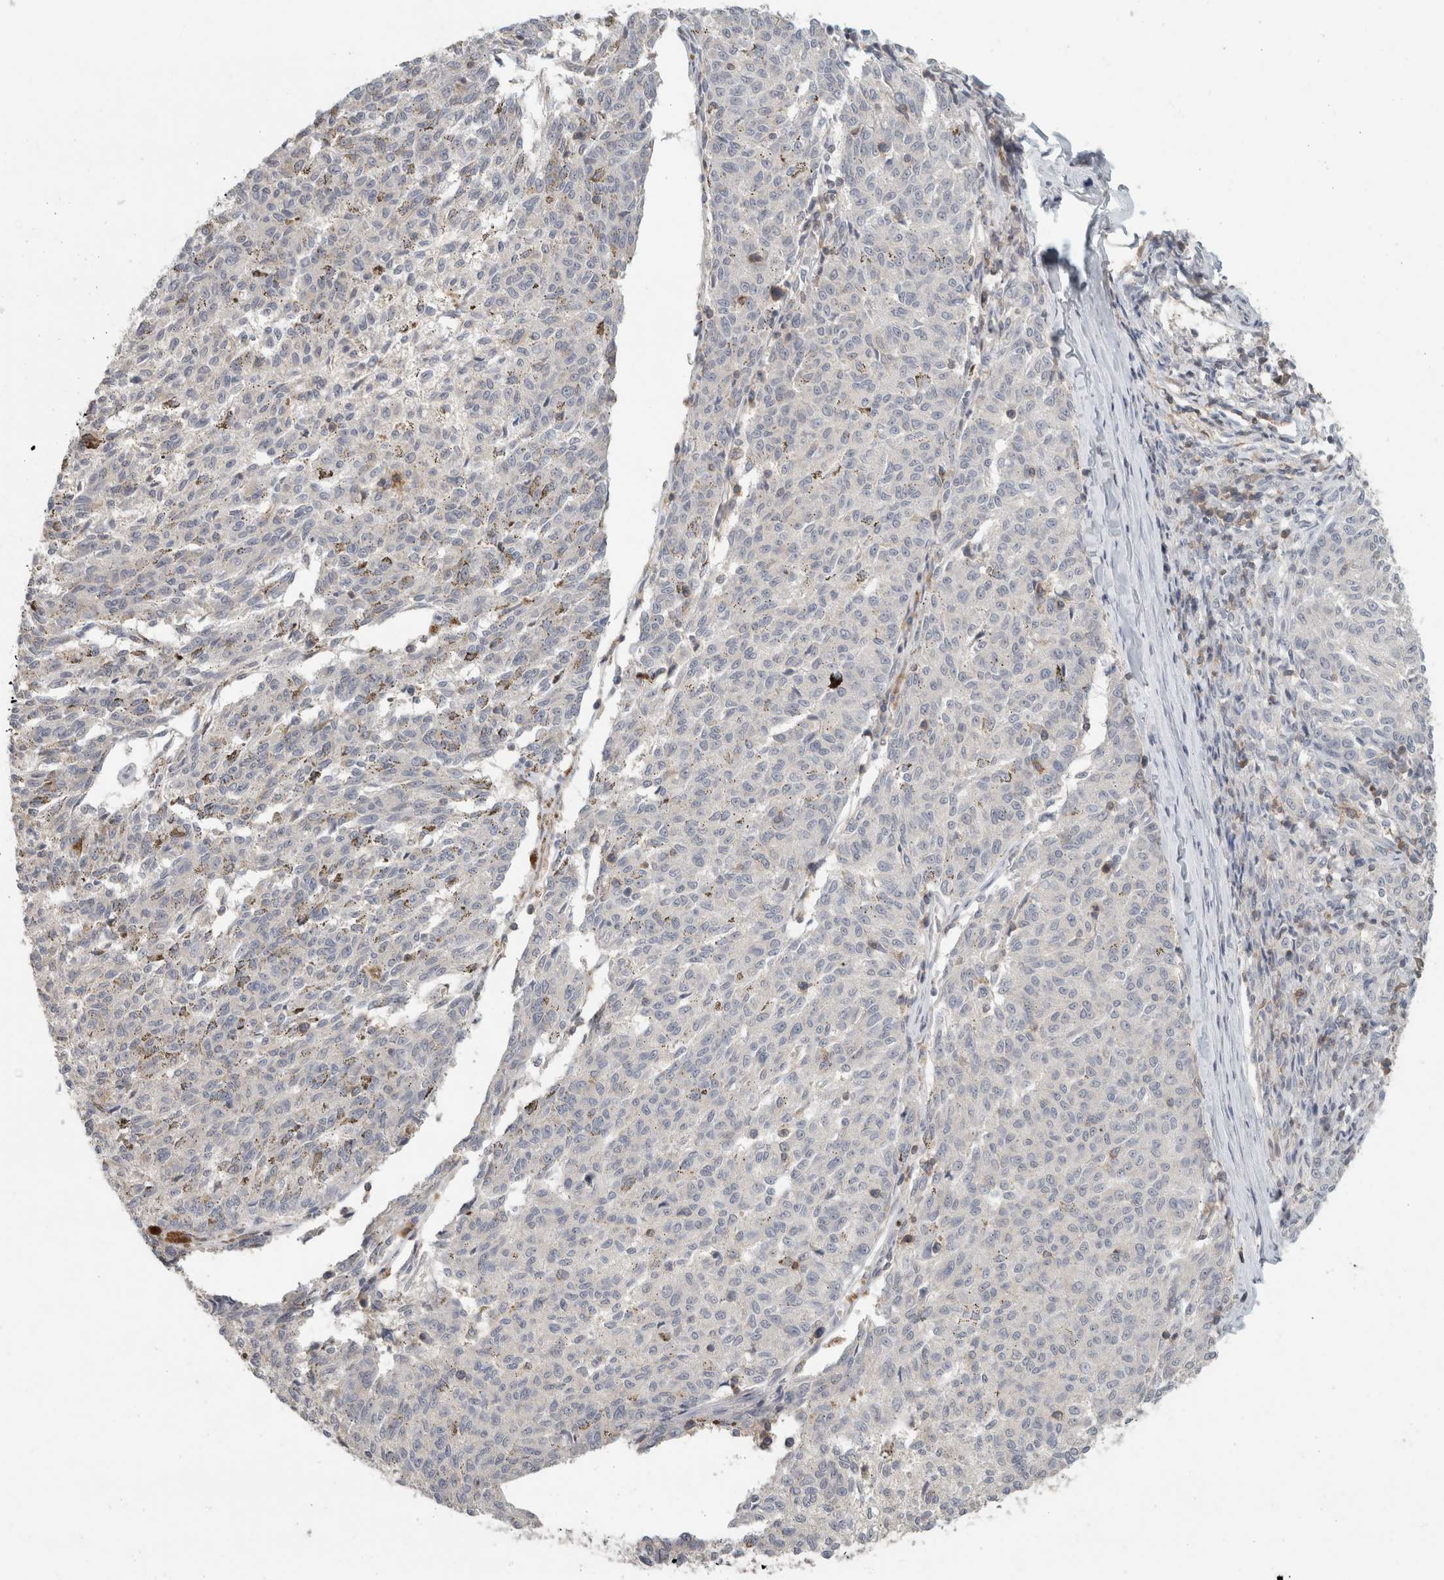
{"staining": {"intensity": "negative", "quantity": "none", "location": "none"}, "tissue": "melanoma", "cell_type": "Tumor cells", "image_type": "cancer", "snomed": [{"axis": "morphology", "description": "Malignant melanoma, NOS"}, {"axis": "topography", "description": "Skin"}], "caption": "Melanoma was stained to show a protein in brown. There is no significant positivity in tumor cells. (Immunohistochemistry (ihc), brightfield microscopy, high magnification).", "gene": "TRAT1", "patient": {"sex": "female", "age": 72}}